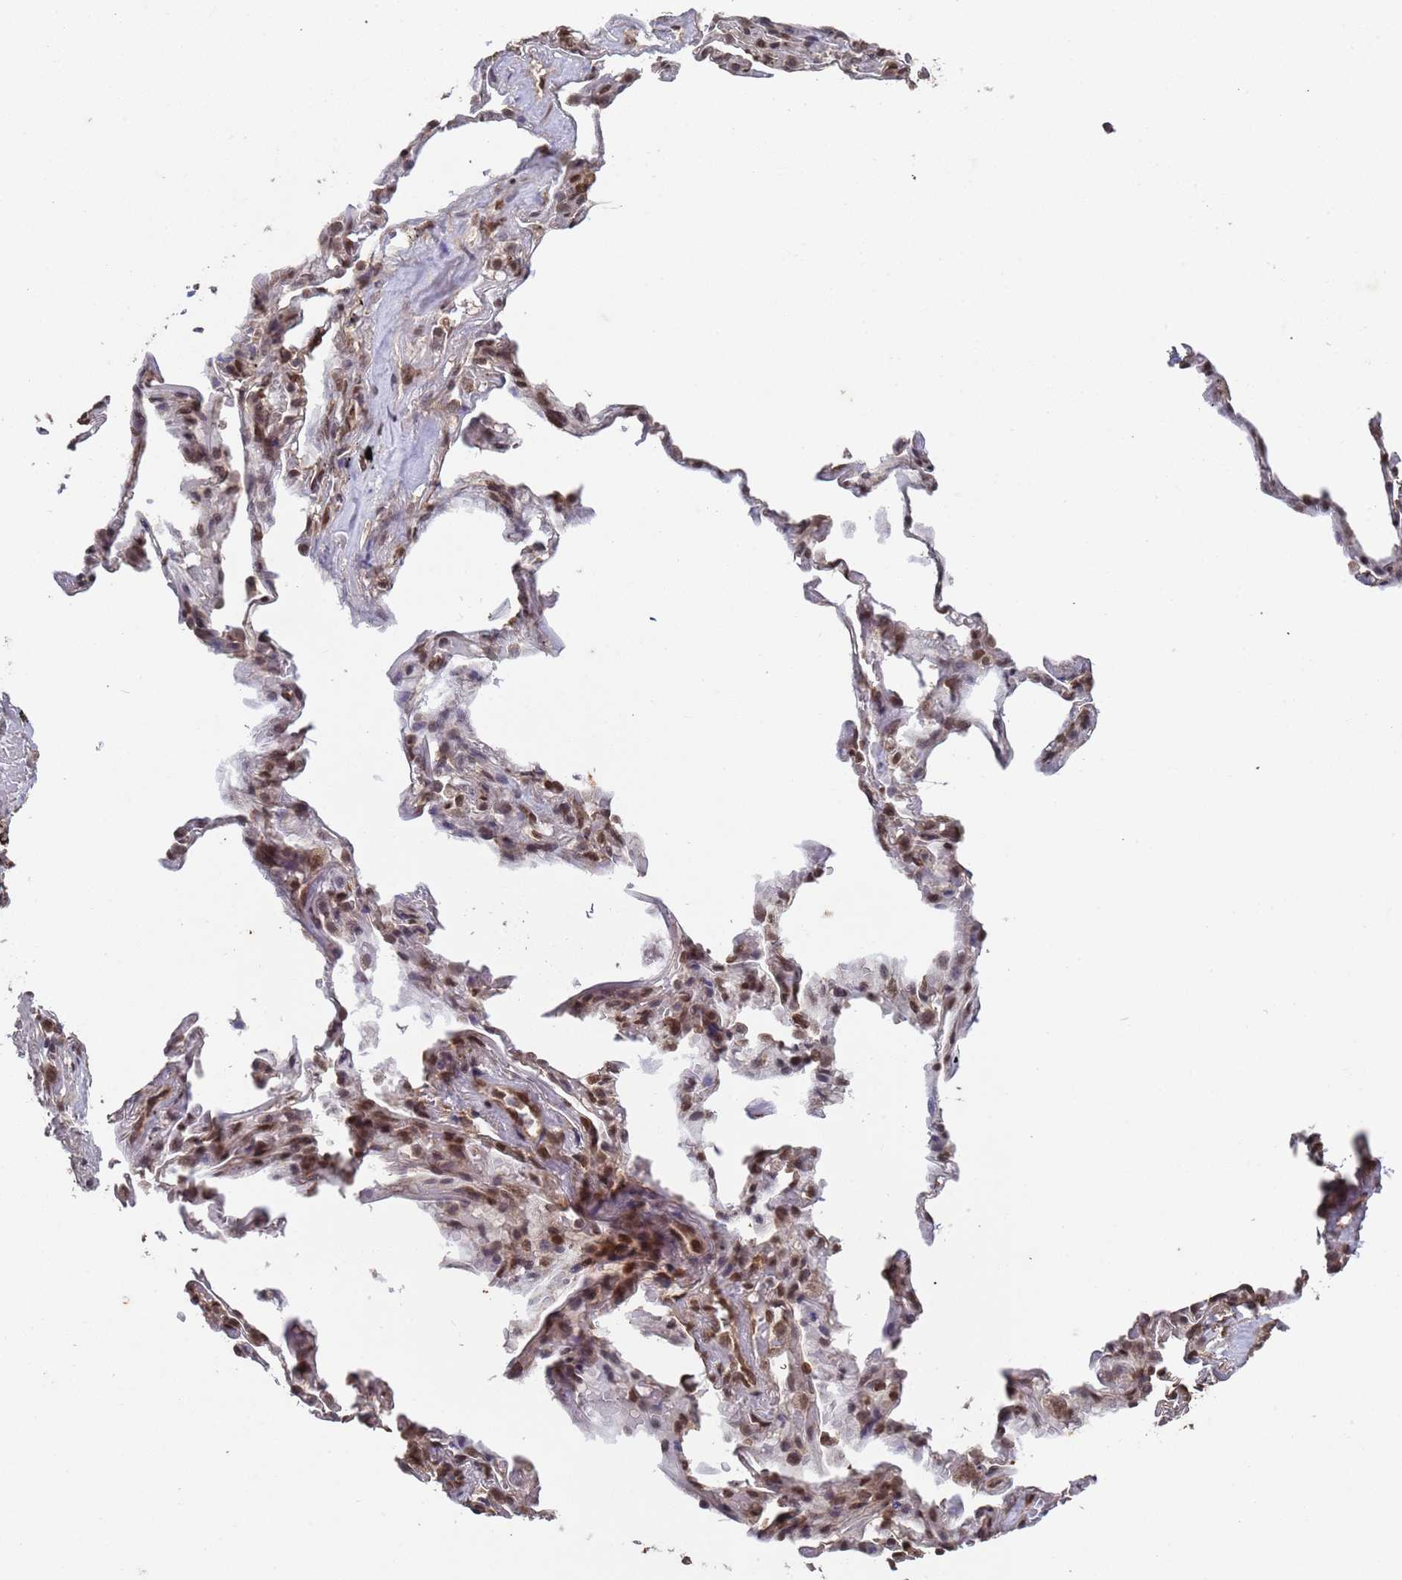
{"staining": {"intensity": "weak", "quantity": ">75%", "location": "cytoplasmic/membranous"}, "tissue": "adipose tissue", "cell_type": "Adipocytes", "image_type": "normal", "snomed": [{"axis": "morphology", "description": "Normal tissue, NOS"}, {"axis": "topography", "description": "Lymph node"}, {"axis": "topography", "description": "Bronchus"}], "caption": "Protein staining of benign adipose tissue shows weak cytoplasmic/membranous staining in about >75% of adipocytes.", "gene": "FUBP3", "patient": {"sex": "male", "age": 63}}